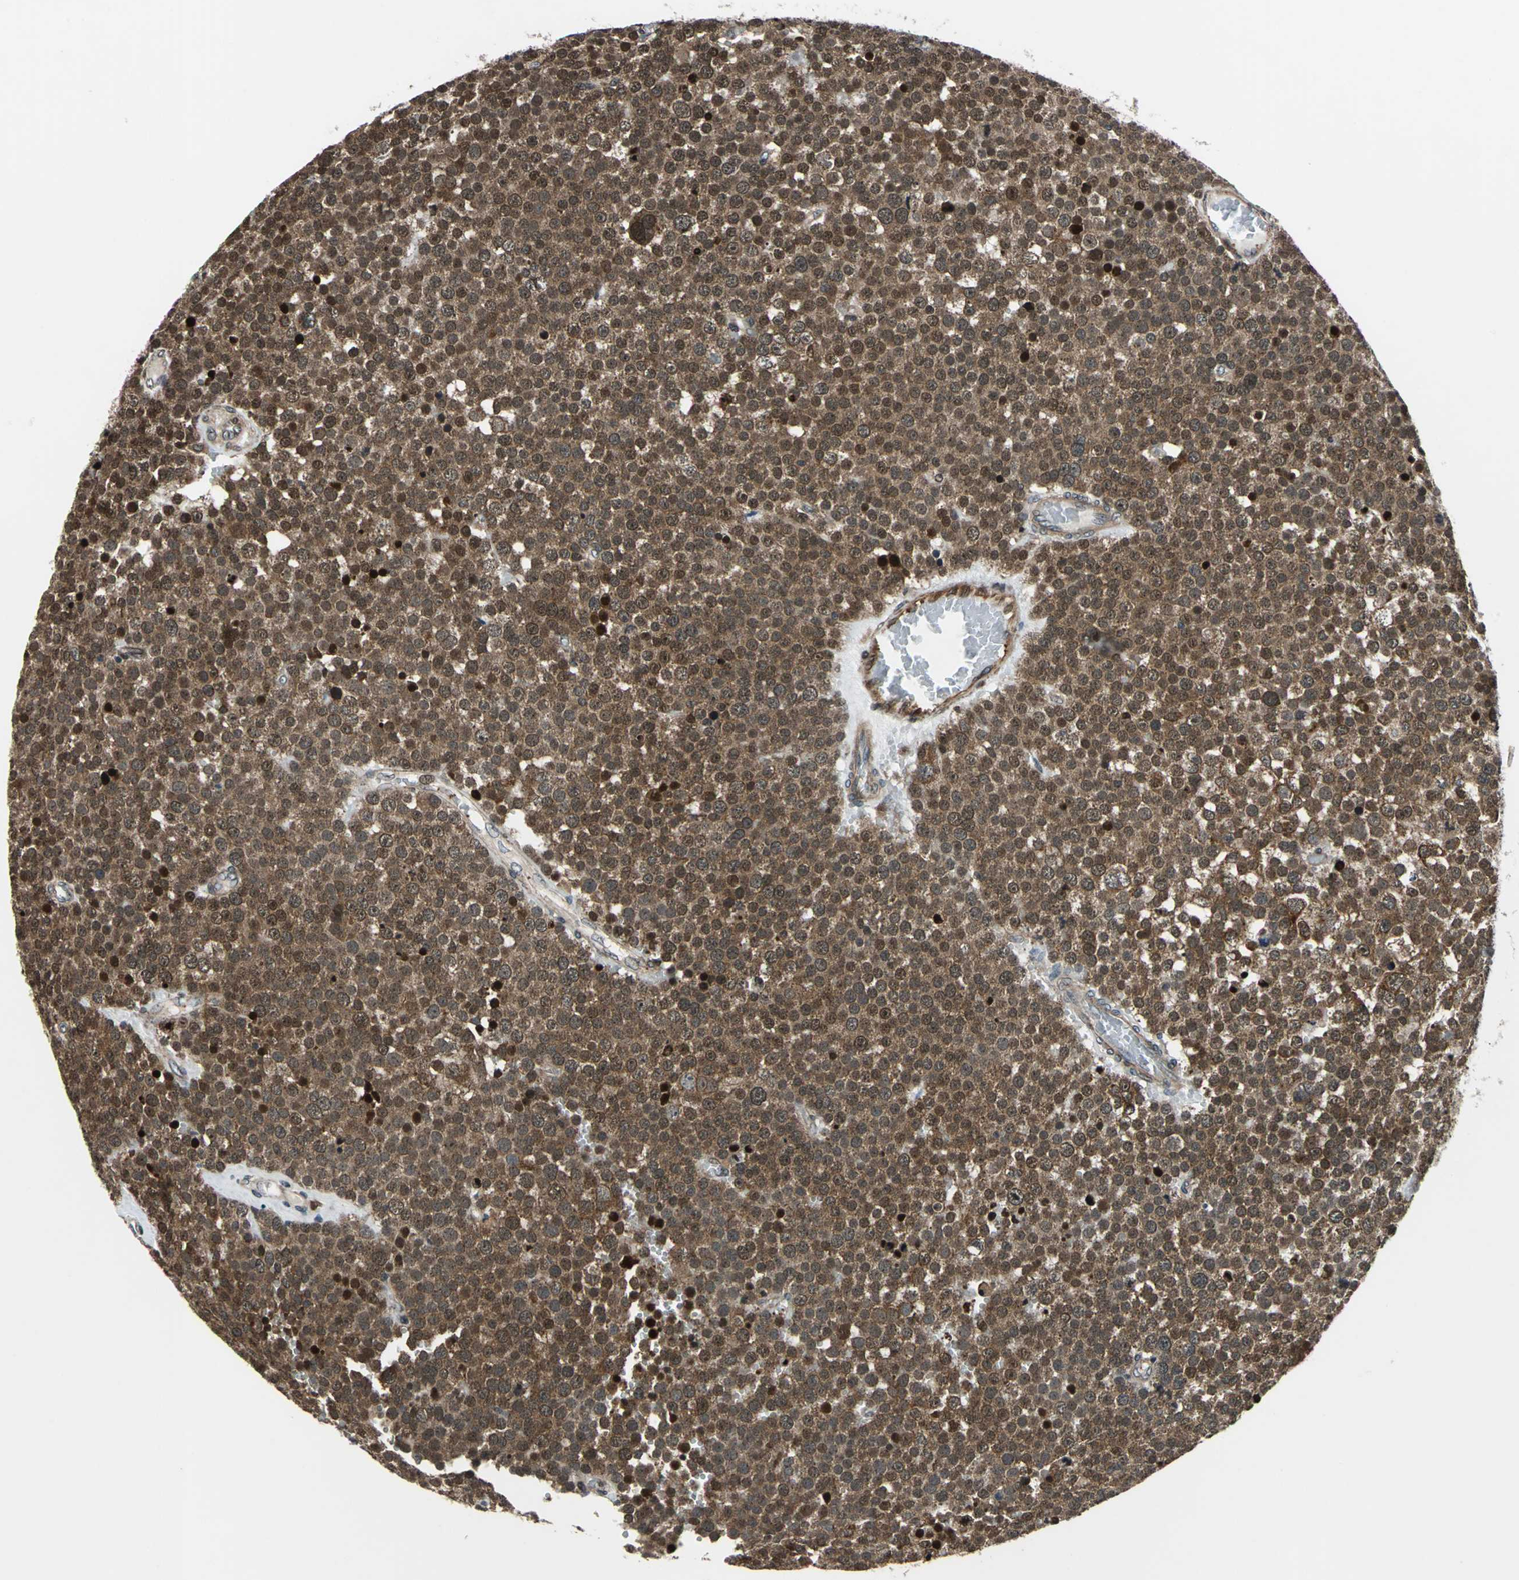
{"staining": {"intensity": "moderate", "quantity": ">75%", "location": "cytoplasmic/membranous,nuclear"}, "tissue": "testis cancer", "cell_type": "Tumor cells", "image_type": "cancer", "snomed": [{"axis": "morphology", "description": "Seminoma, NOS"}, {"axis": "topography", "description": "Testis"}], "caption": "A micrograph of human testis cancer (seminoma) stained for a protein reveals moderate cytoplasmic/membranous and nuclear brown staining in tumor cells.", "gene": "AATF", "patient": {"sex": "male", "age": 71}}